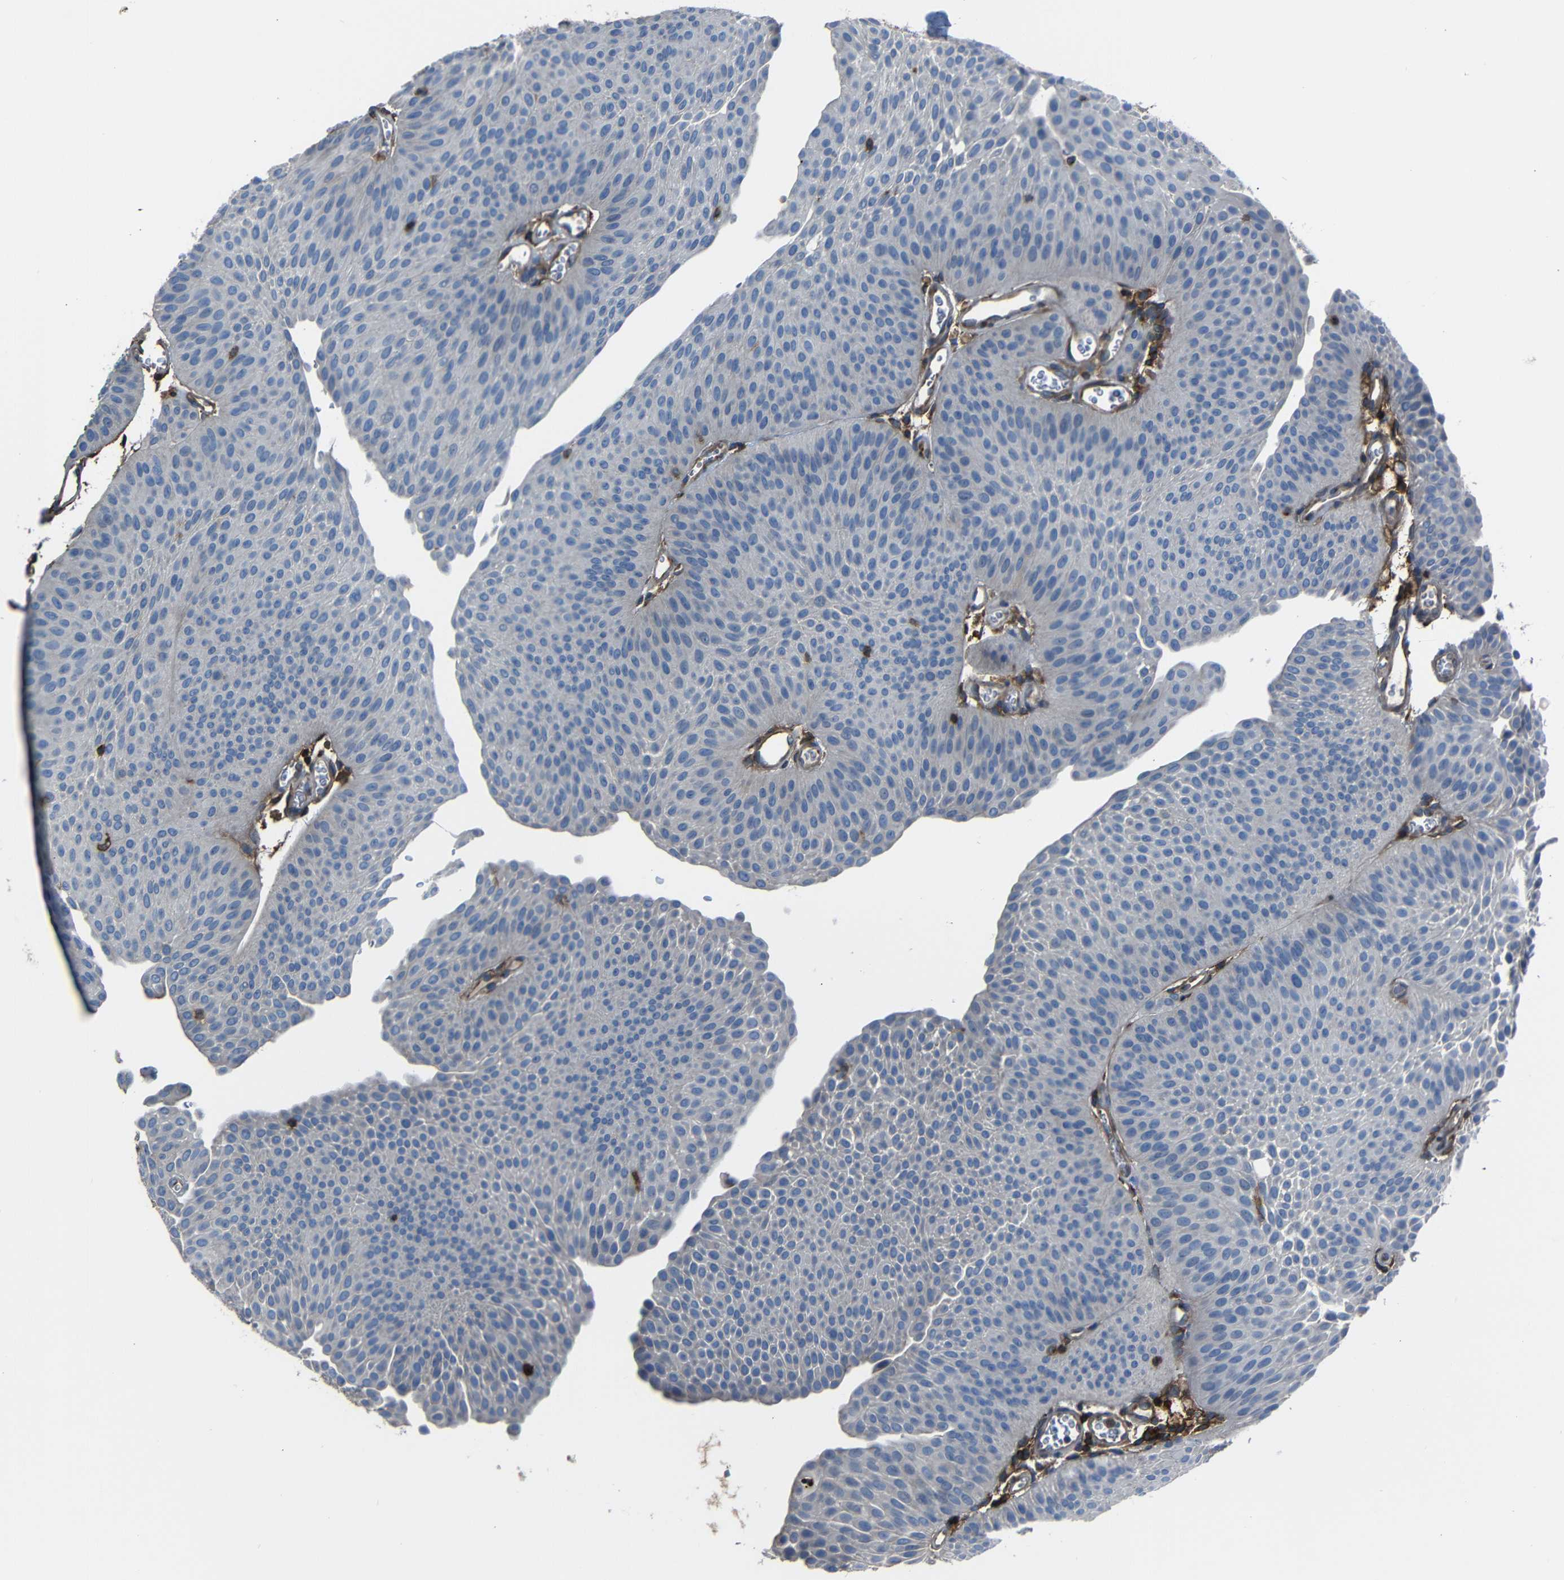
{"staining": {"intensity": "negative", "quantity": "none", "location": "none"}, "tissue": "urothelial cancer", "cell_type": "Tumor cells", "image_type": "cancer", "snomed": [{"axis": "morphology", "description": "Urothelial carcinoma, Low grade"}, {"axis": "topography", "description": "Urinary bladder"}], "caption": "The immunohistochemistry image has no significant expression in tumor cells of urothelial carcinoma (low-grade) tissue.", "gene": "ADGRE5", "patient": {"sex": "female", "age": 60}}